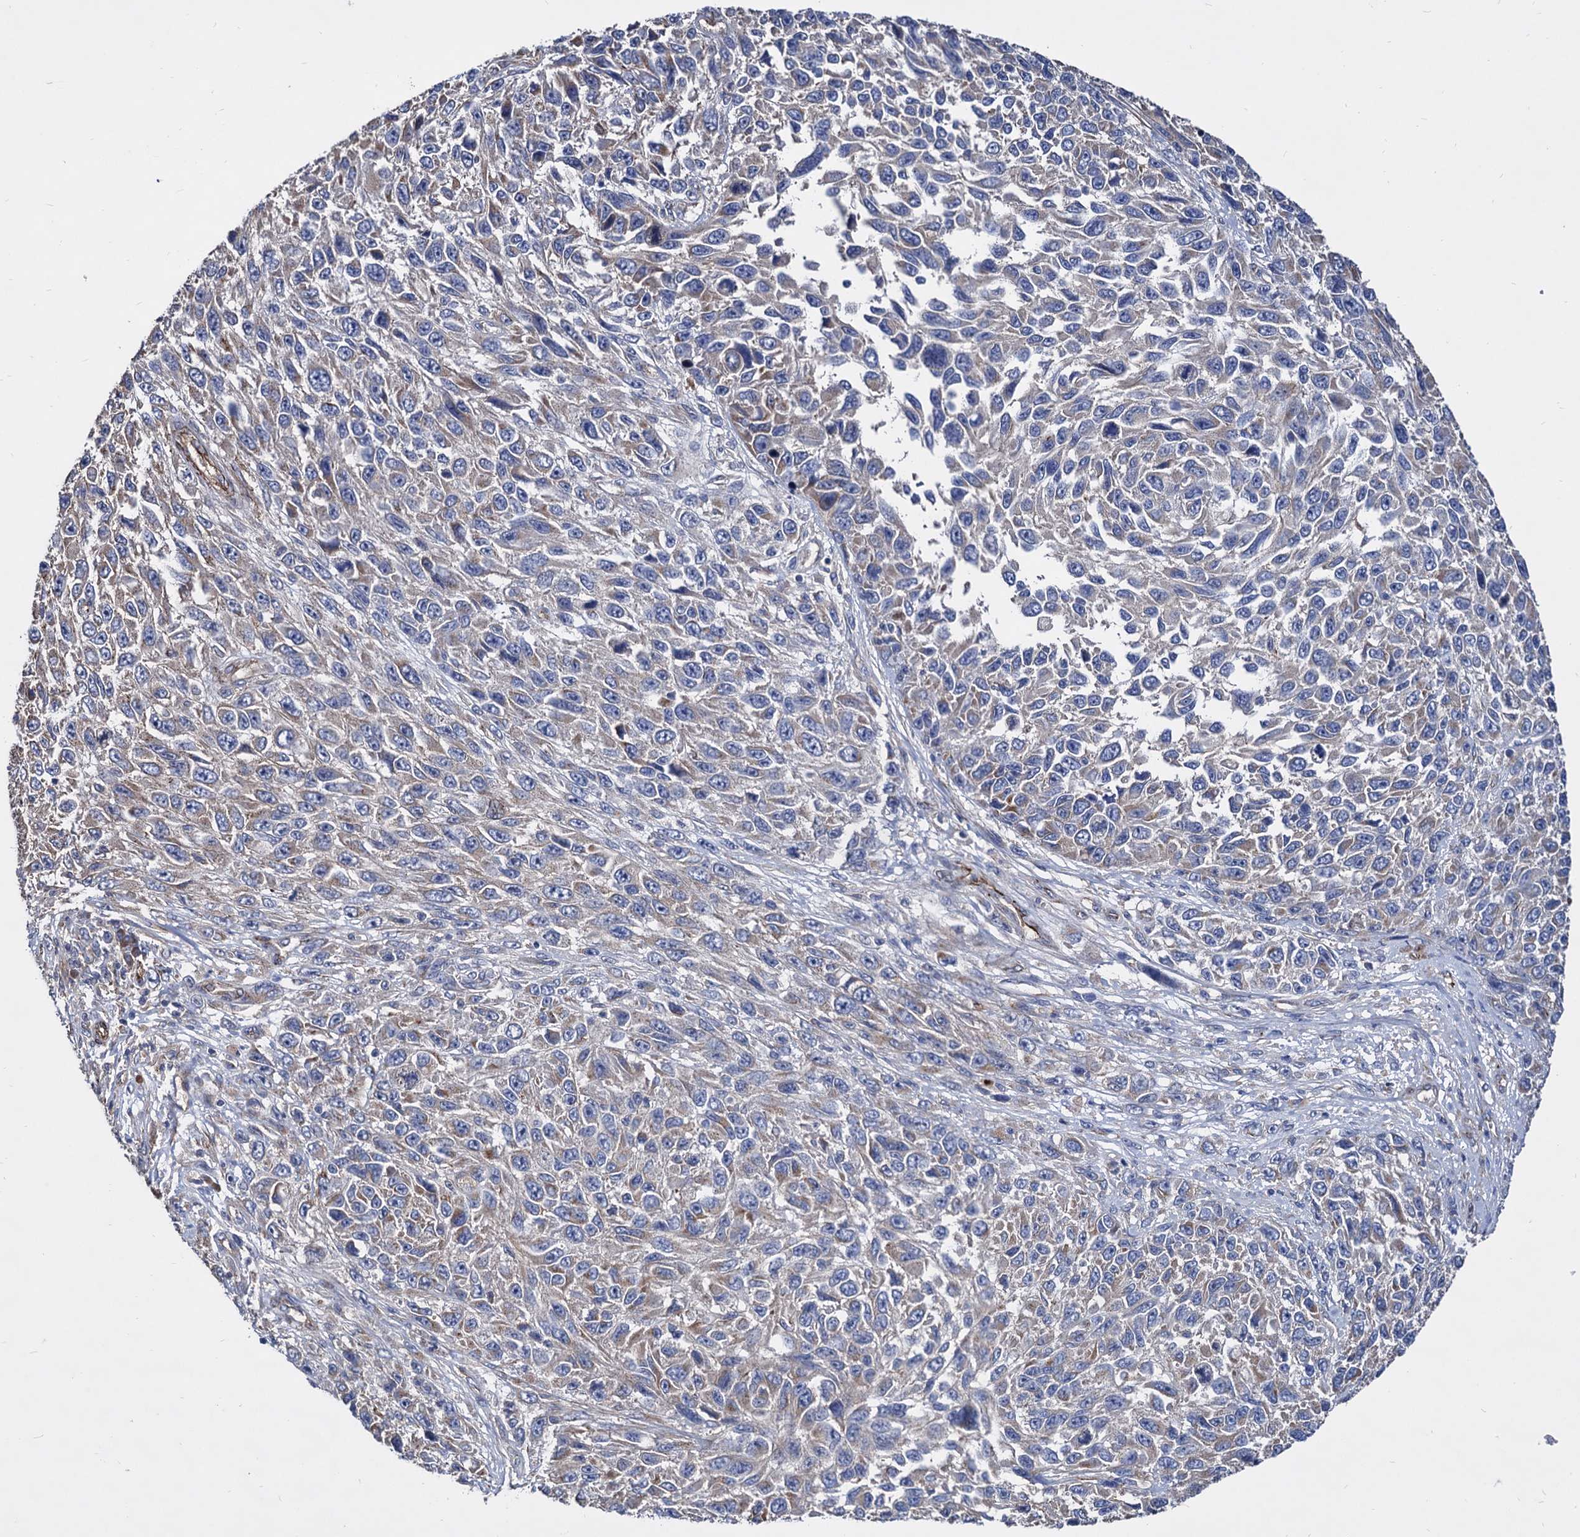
{"staining": {"intensity": "weak", "quantity": "<25%", "location": "cytoplasmic/membranous"}, "tissue": "melanoma", "cell_type": "Tumor cells", "image_type": "cancer", "snomed": [{"axis": "morphology", "description": "Normal tissue, NOS"}, {"axis": "morphology", "description": "Malignant melanoma, NOS"}, {"axis": "topography", "description": "Skin"}], "caption": "An immunohistochemistry (IHC) photomicrograph of melanoma is shown. There is no staining in tumor cells of melanoma.", "gene": "WDR11", "patient": {"sex": "female", "age": 96}}